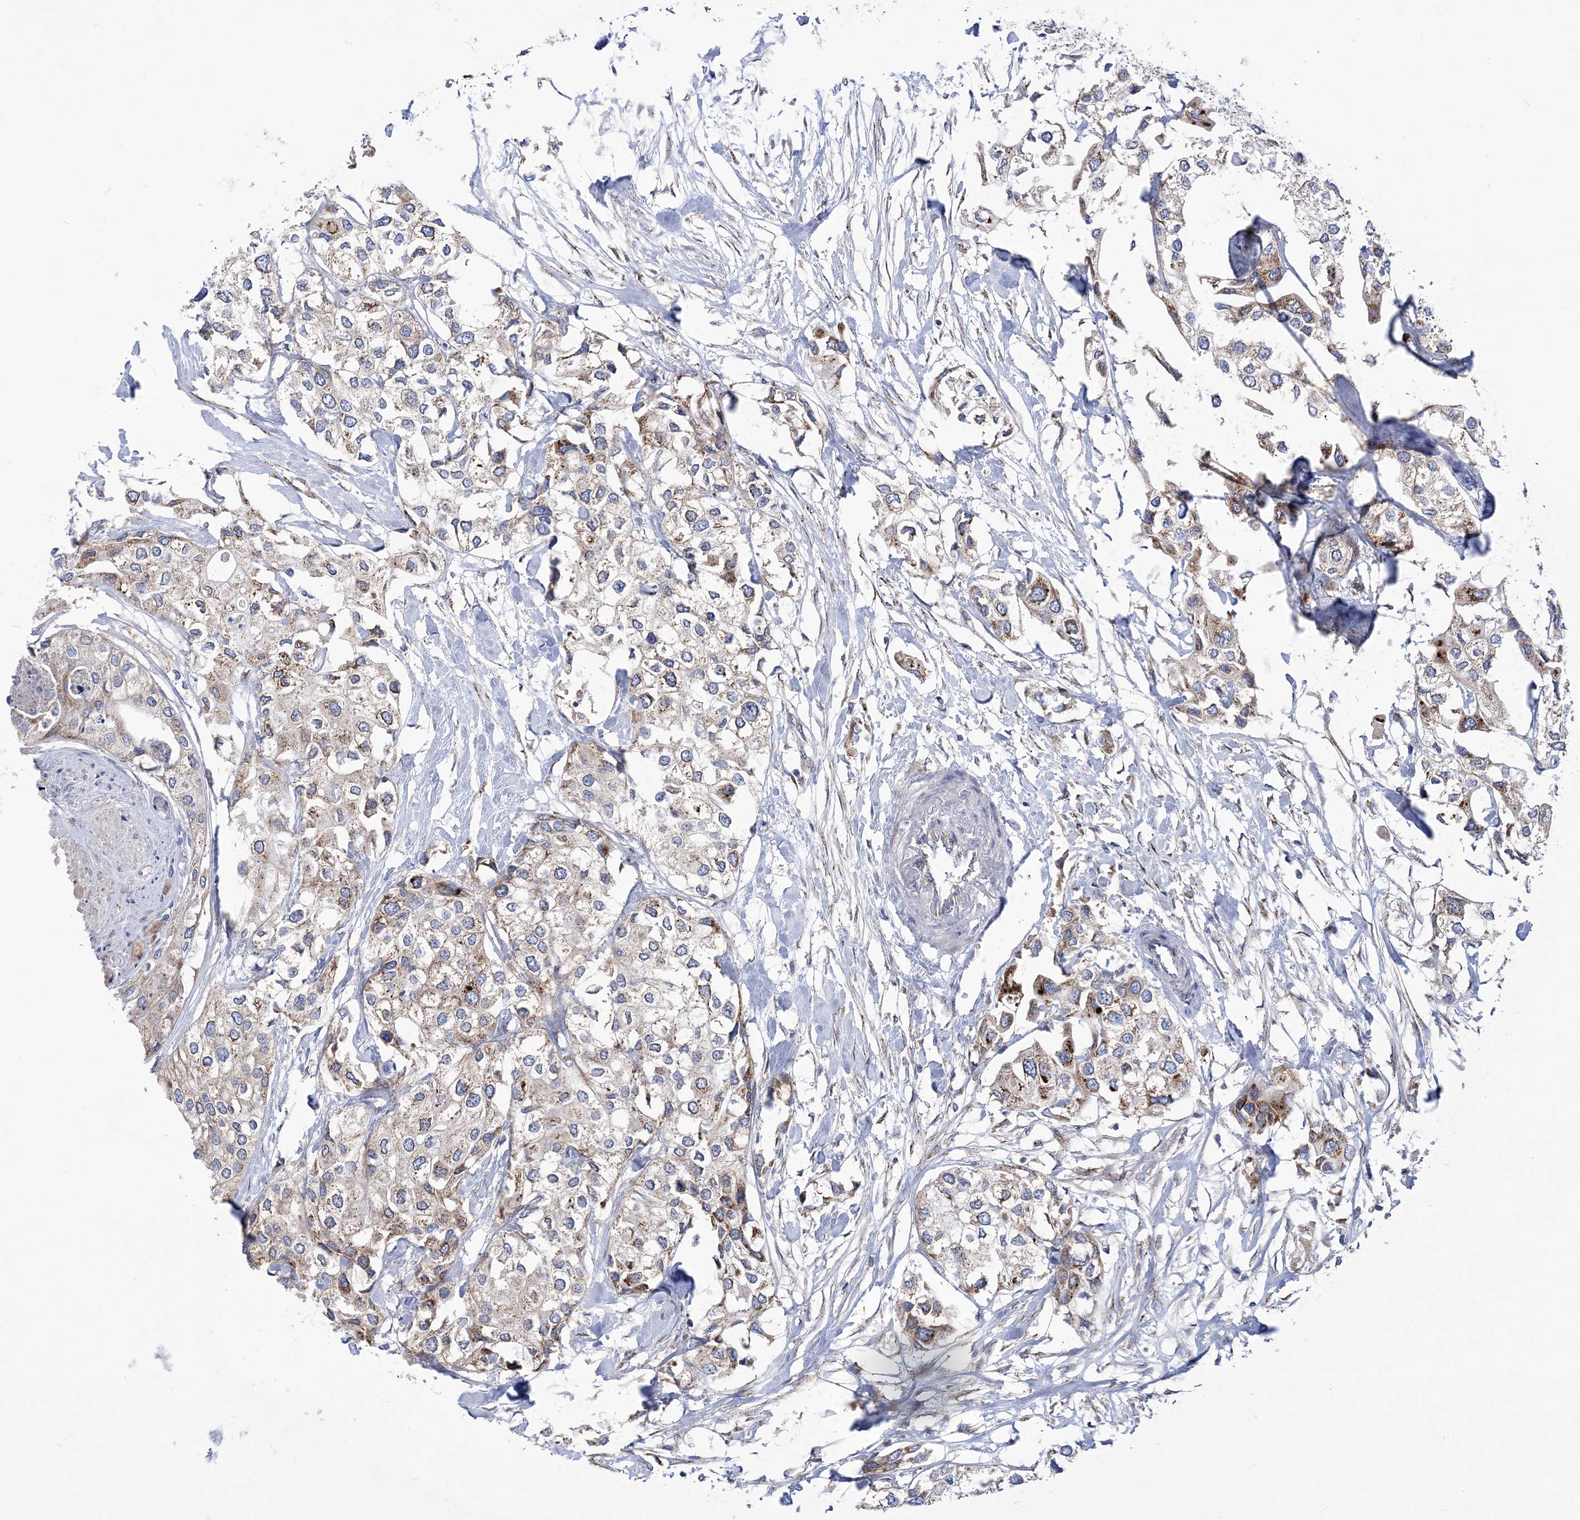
{"staining": {"intensity": "moderate", "quantity": "<25%", "location": "cytoplasmic/membranous"}, "tissue": "urothelial cancer", "cell_type": "Tumor cells", "image_type": "cancer", "snomed": [{"axis": "morphology", "description": "Urothelial carcinoma, High grade"}, {"axis": "topography", "description": "Urinary bladder"}], "caption": "Urothelial cancer stained for a protein (brown) exhibits moderate cytoplasmic/membranous positive positivity in approximately <25% of tumor cells.", "gene": "COPB2", "patient": {"sex": "male", "age": 64}}